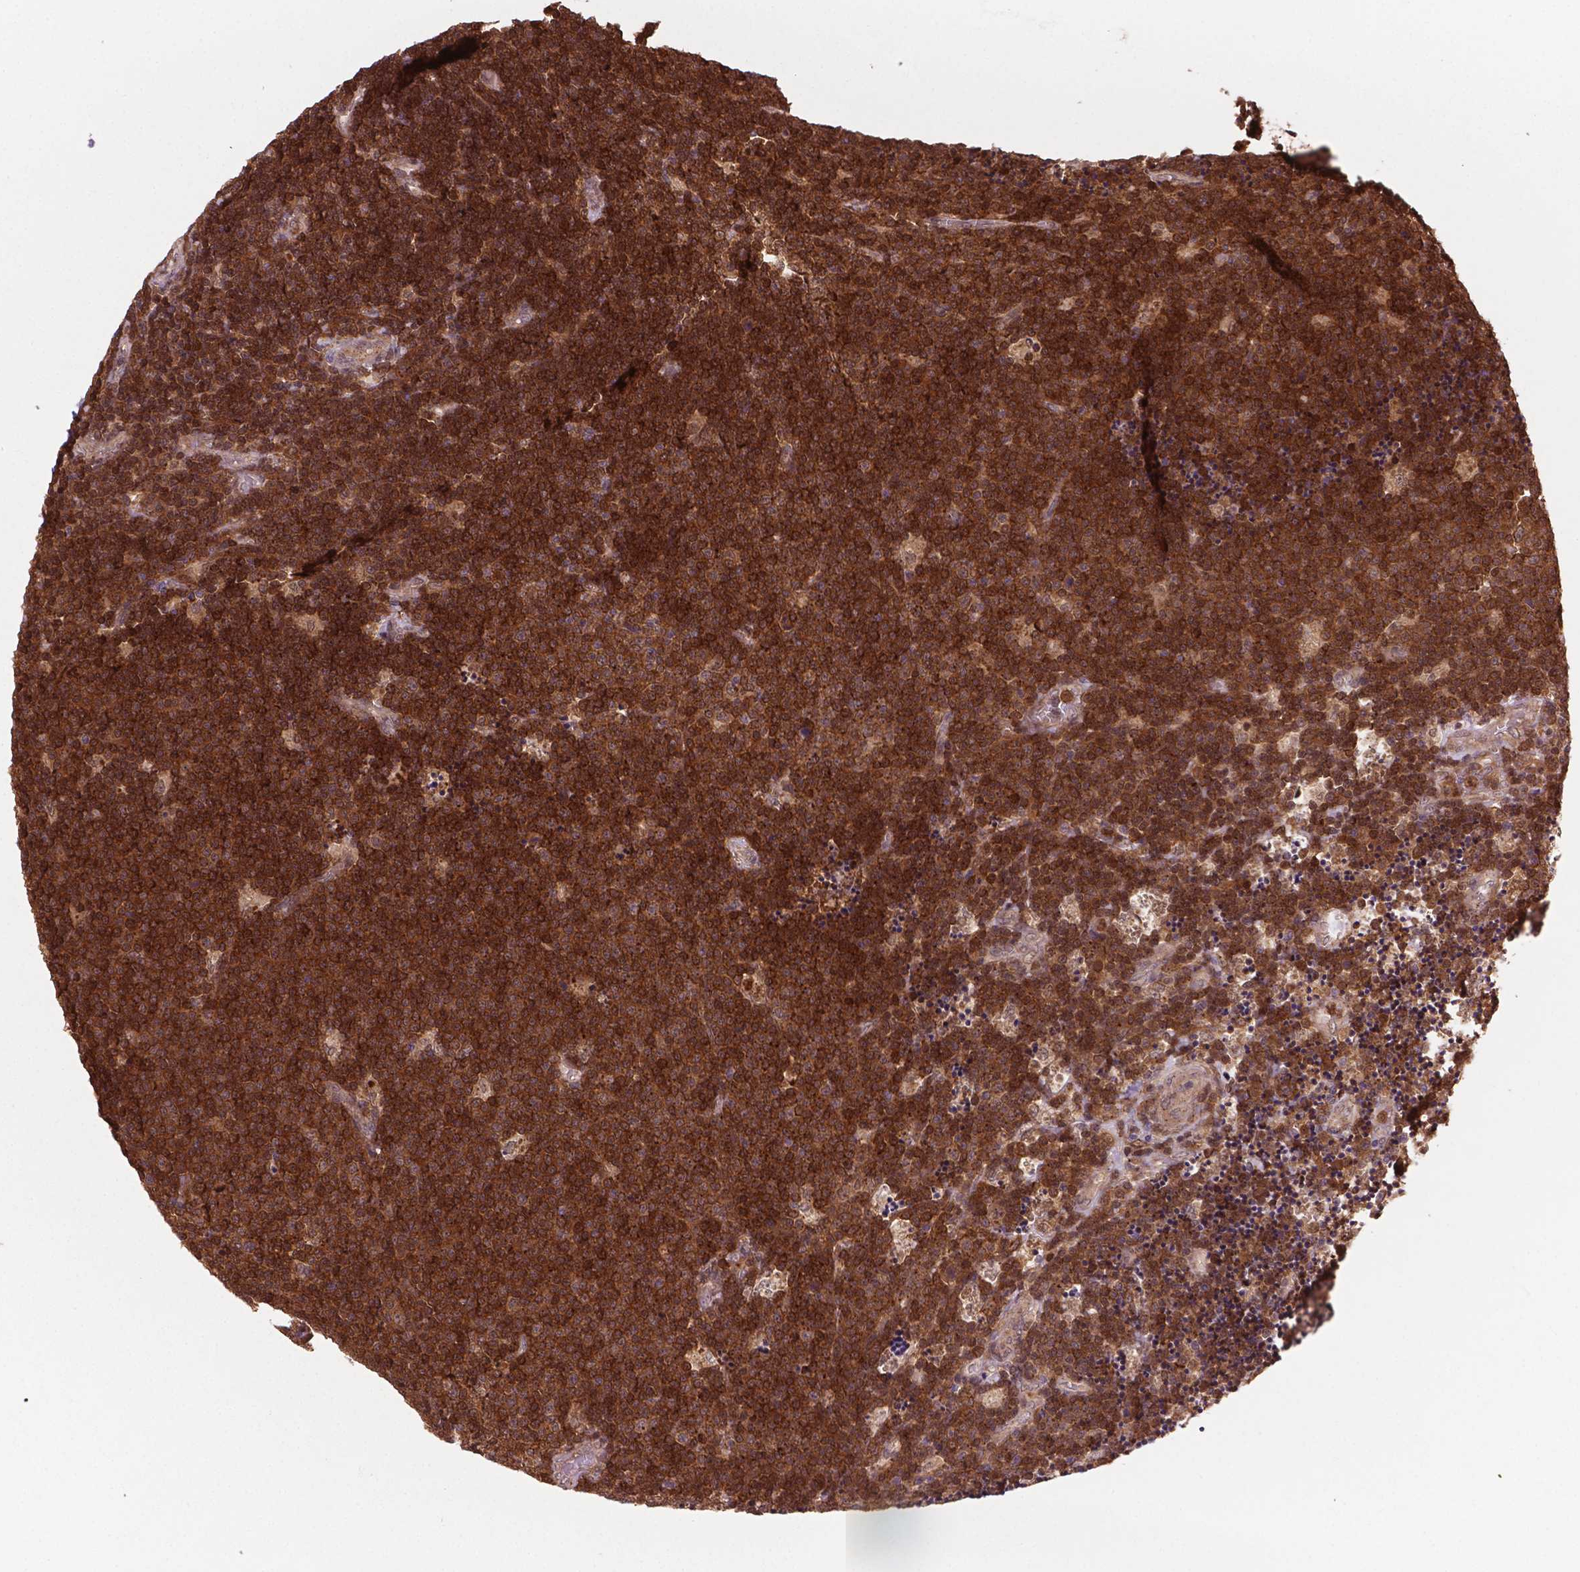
{"staining": {"intensity": "moderate", "quantity": ">75%", "location": "cytoplasmic/membranous,nuclear"}, "tissue": "lymphoma", "cell_type": "Tumor cells", "image_type": "cancer", "snomed": [{"axis": "morphology", "description": "Malignant lymphoma, non-Hodgkin's type, Low grade"}, {"axis": "topography", "description": "Brain"}], "caption": "The histopathology image demonstrates immunohistochemical staining of lymphoma. There is moderate cytoplasmic/membranous and nuclear staining is present in approximately >75% of tumor cells.", "gene": "PLIN3", "patient": {"sex": "female", "age": 66}}